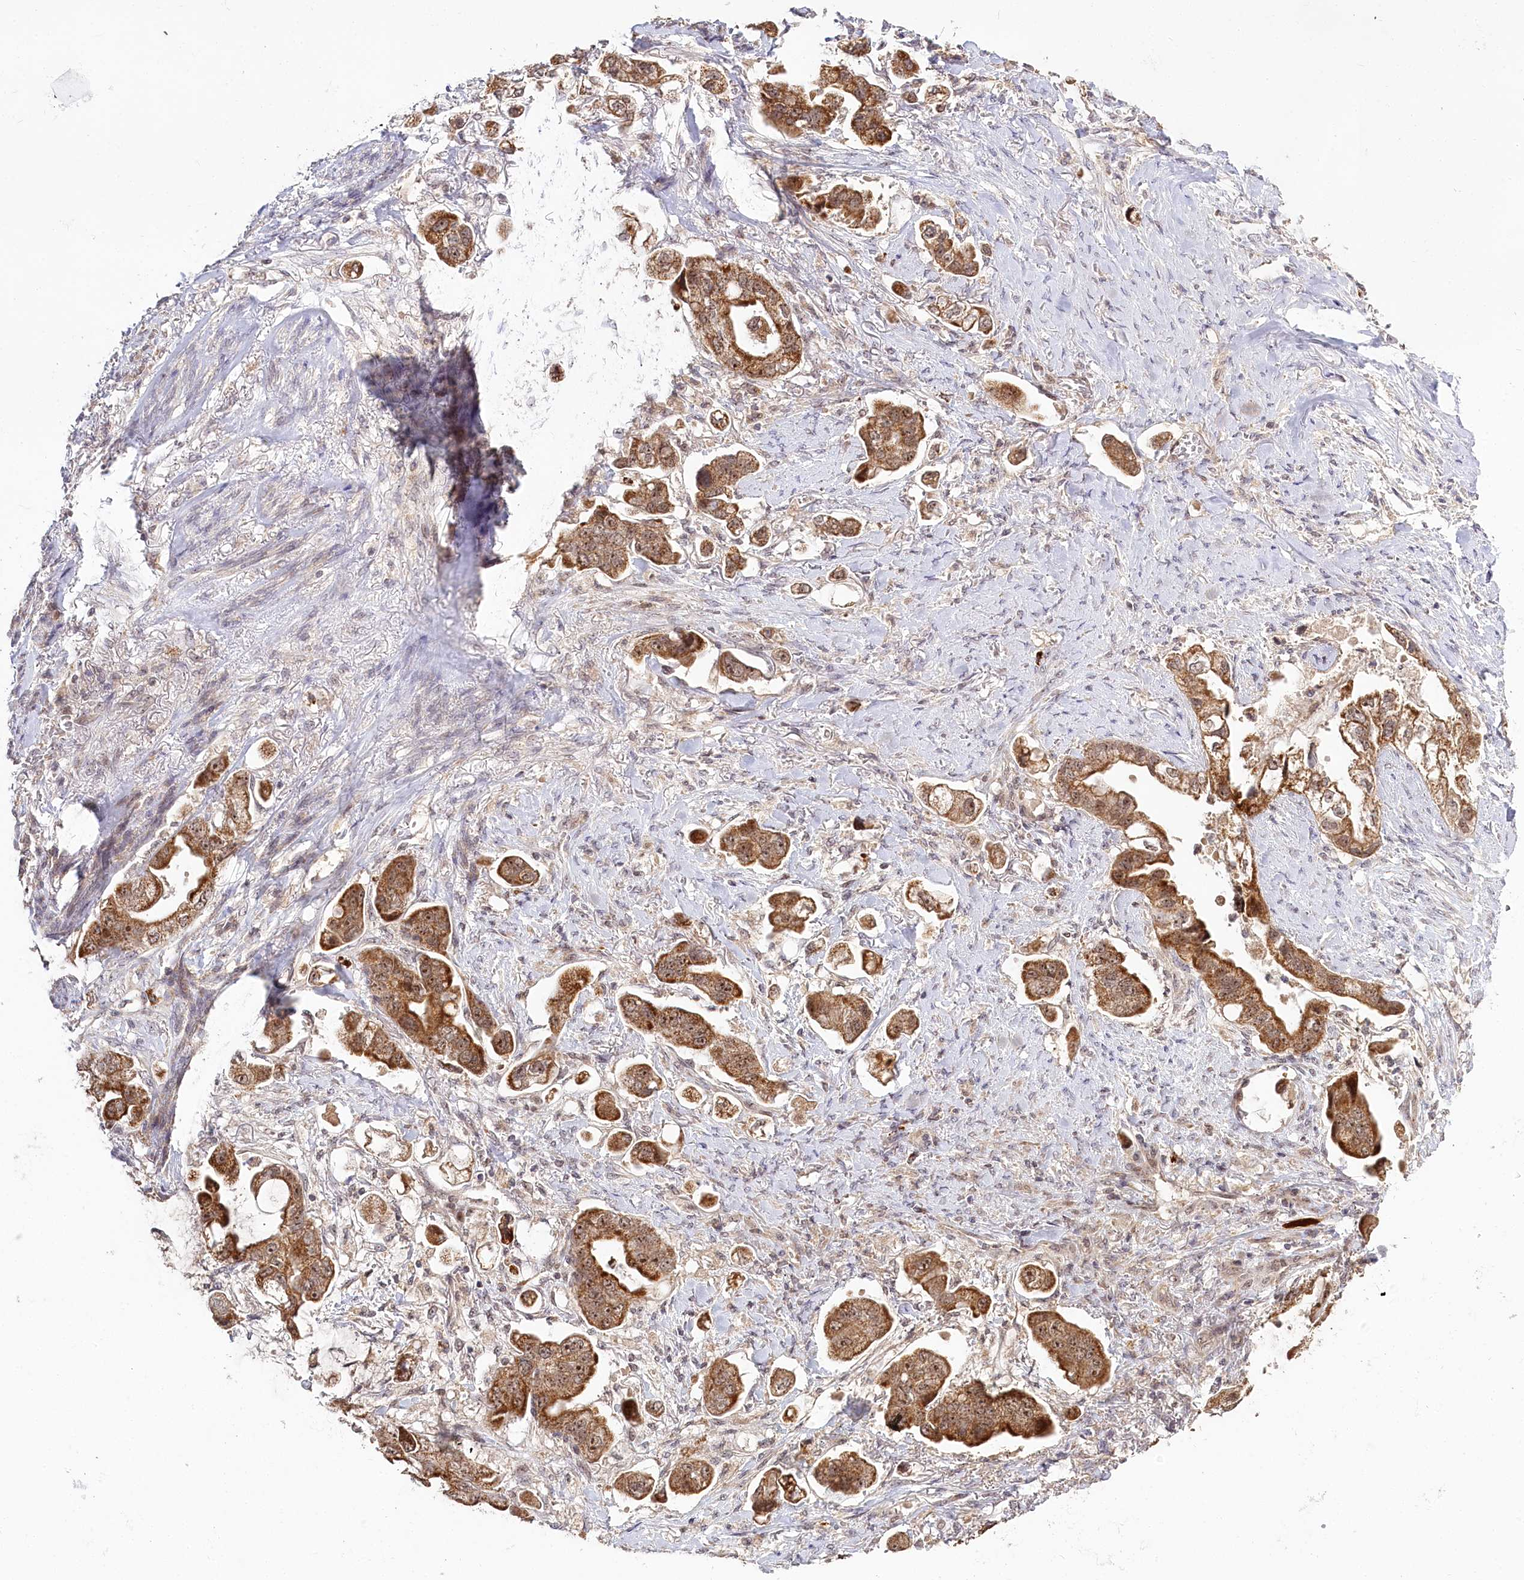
{"staining": {"intensity": "strong", "quantity": ">75%", "location": "cytoplasmic/membranous,nuclear"}, "tissue": "stomach cancer", "cell_type": "Tumor cells", "image_type": "cancer", "snomed": [{"axis": "morphology", "description": "Adenocarcinoma, NOS"}, {"axis": "topography", "description": "Stomach"}], "caption": "About >75% of tumor cells in adenocarcinoma (stomach) reveal strong cytoplasmic/membranous and nuclear protein staining as visualized by brown immunohistochemical staining.", "gene": "RTN4IP1", "patient": {"sex": "male", "age": 62}}